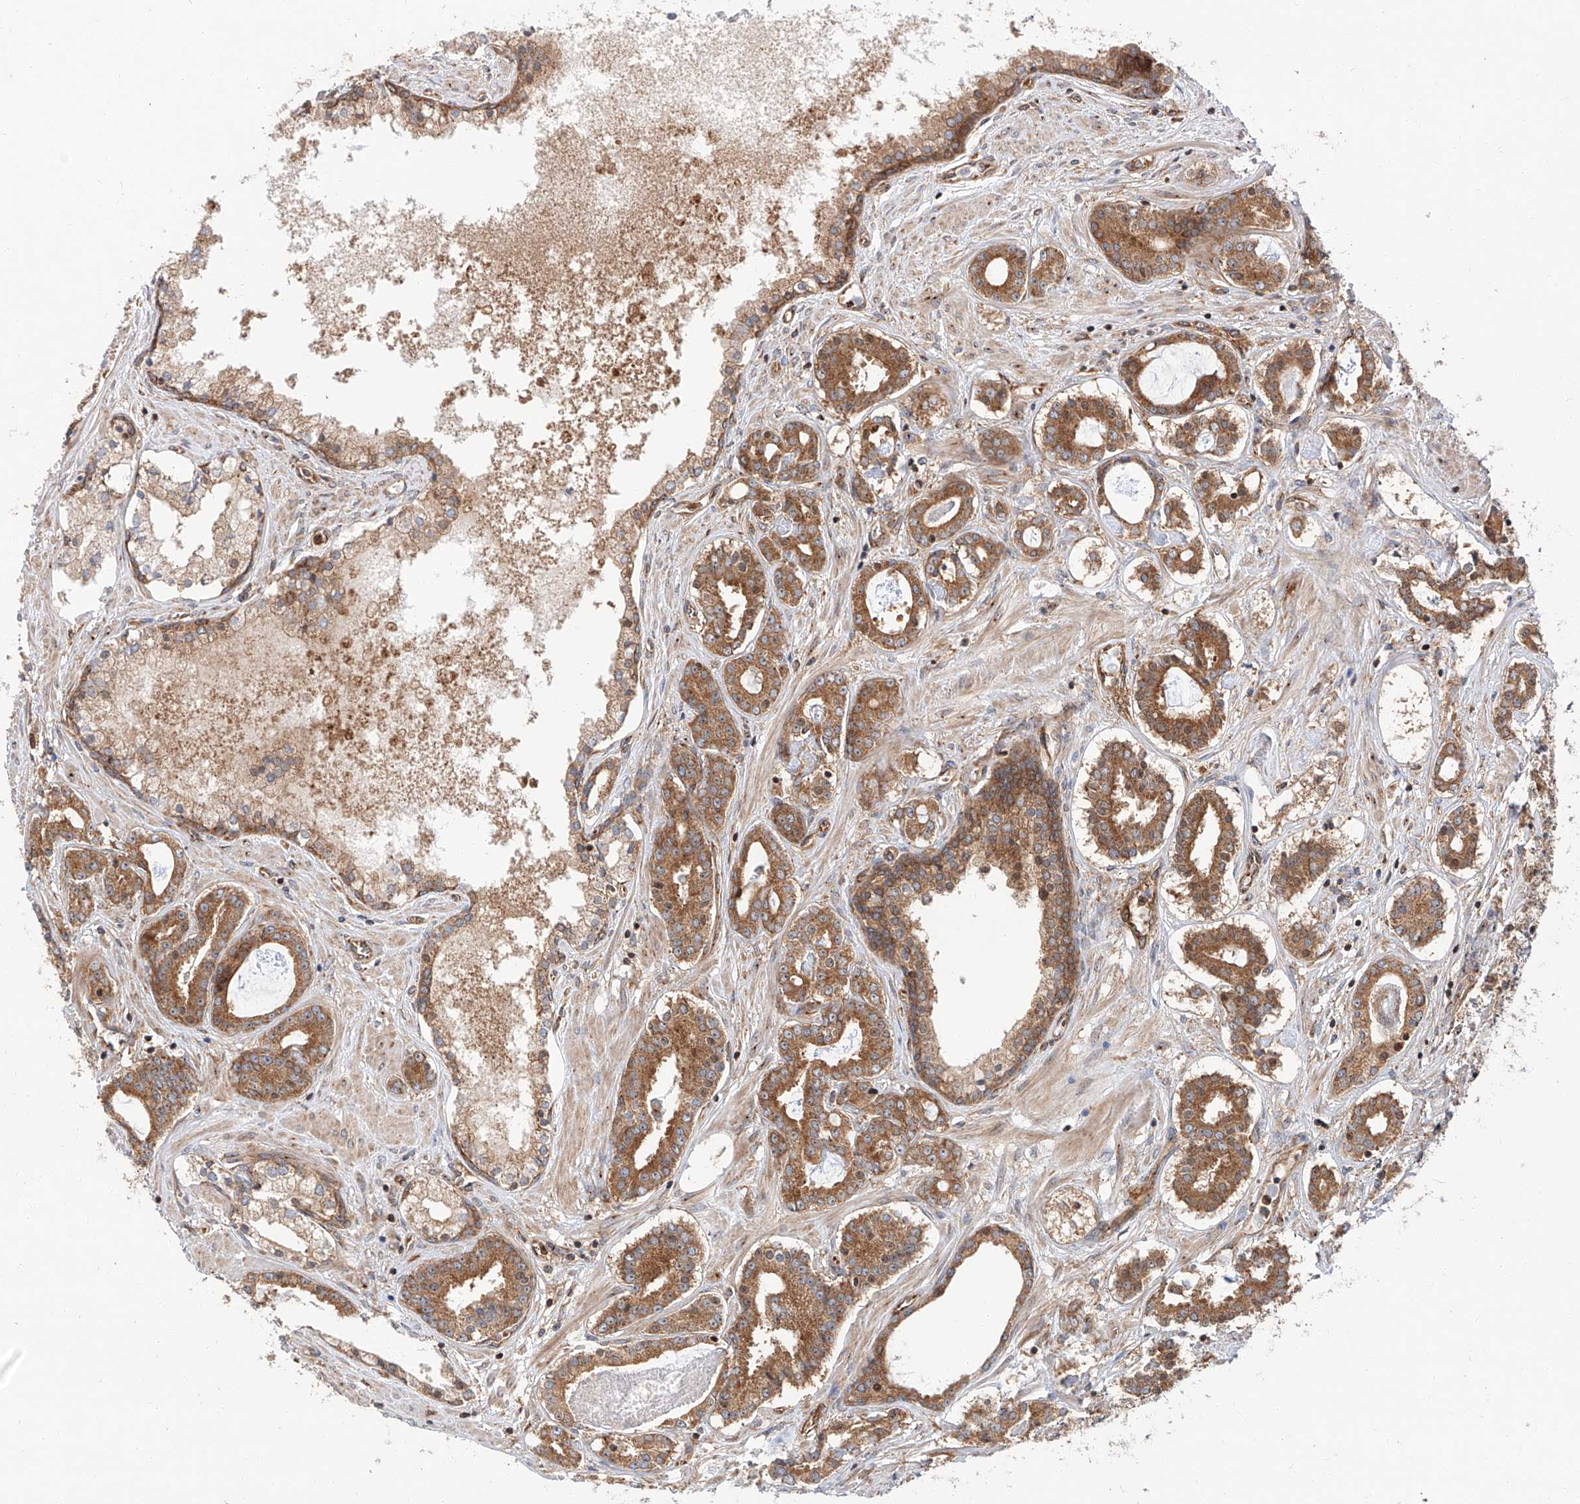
{"staining": {"intensity": "moderate", "quantity": ">75%", "location": "cytoplasmic/membranous"}, "tissue": "prostate cancer", "cell_type": "Tumor cells", "image_type": "cancer", "snomed": [{"axis": "morphology", "description": "Adenocarcinoma, High grade"}, {"axis": "topography", "description": "Prostate"}], "caption": "Protein analysis of prostate cancer (high-grade adenocarcinoma) tissue displays moderate cytoplasmic/membranous expression in about >75% of tumor cells. (DAB (3,3'-diaminobenzidine) = brown stain, brightfield microscopy at high magnification).", "gene": "ISCA2", "patient": {"sex": "male", "age": 58}}